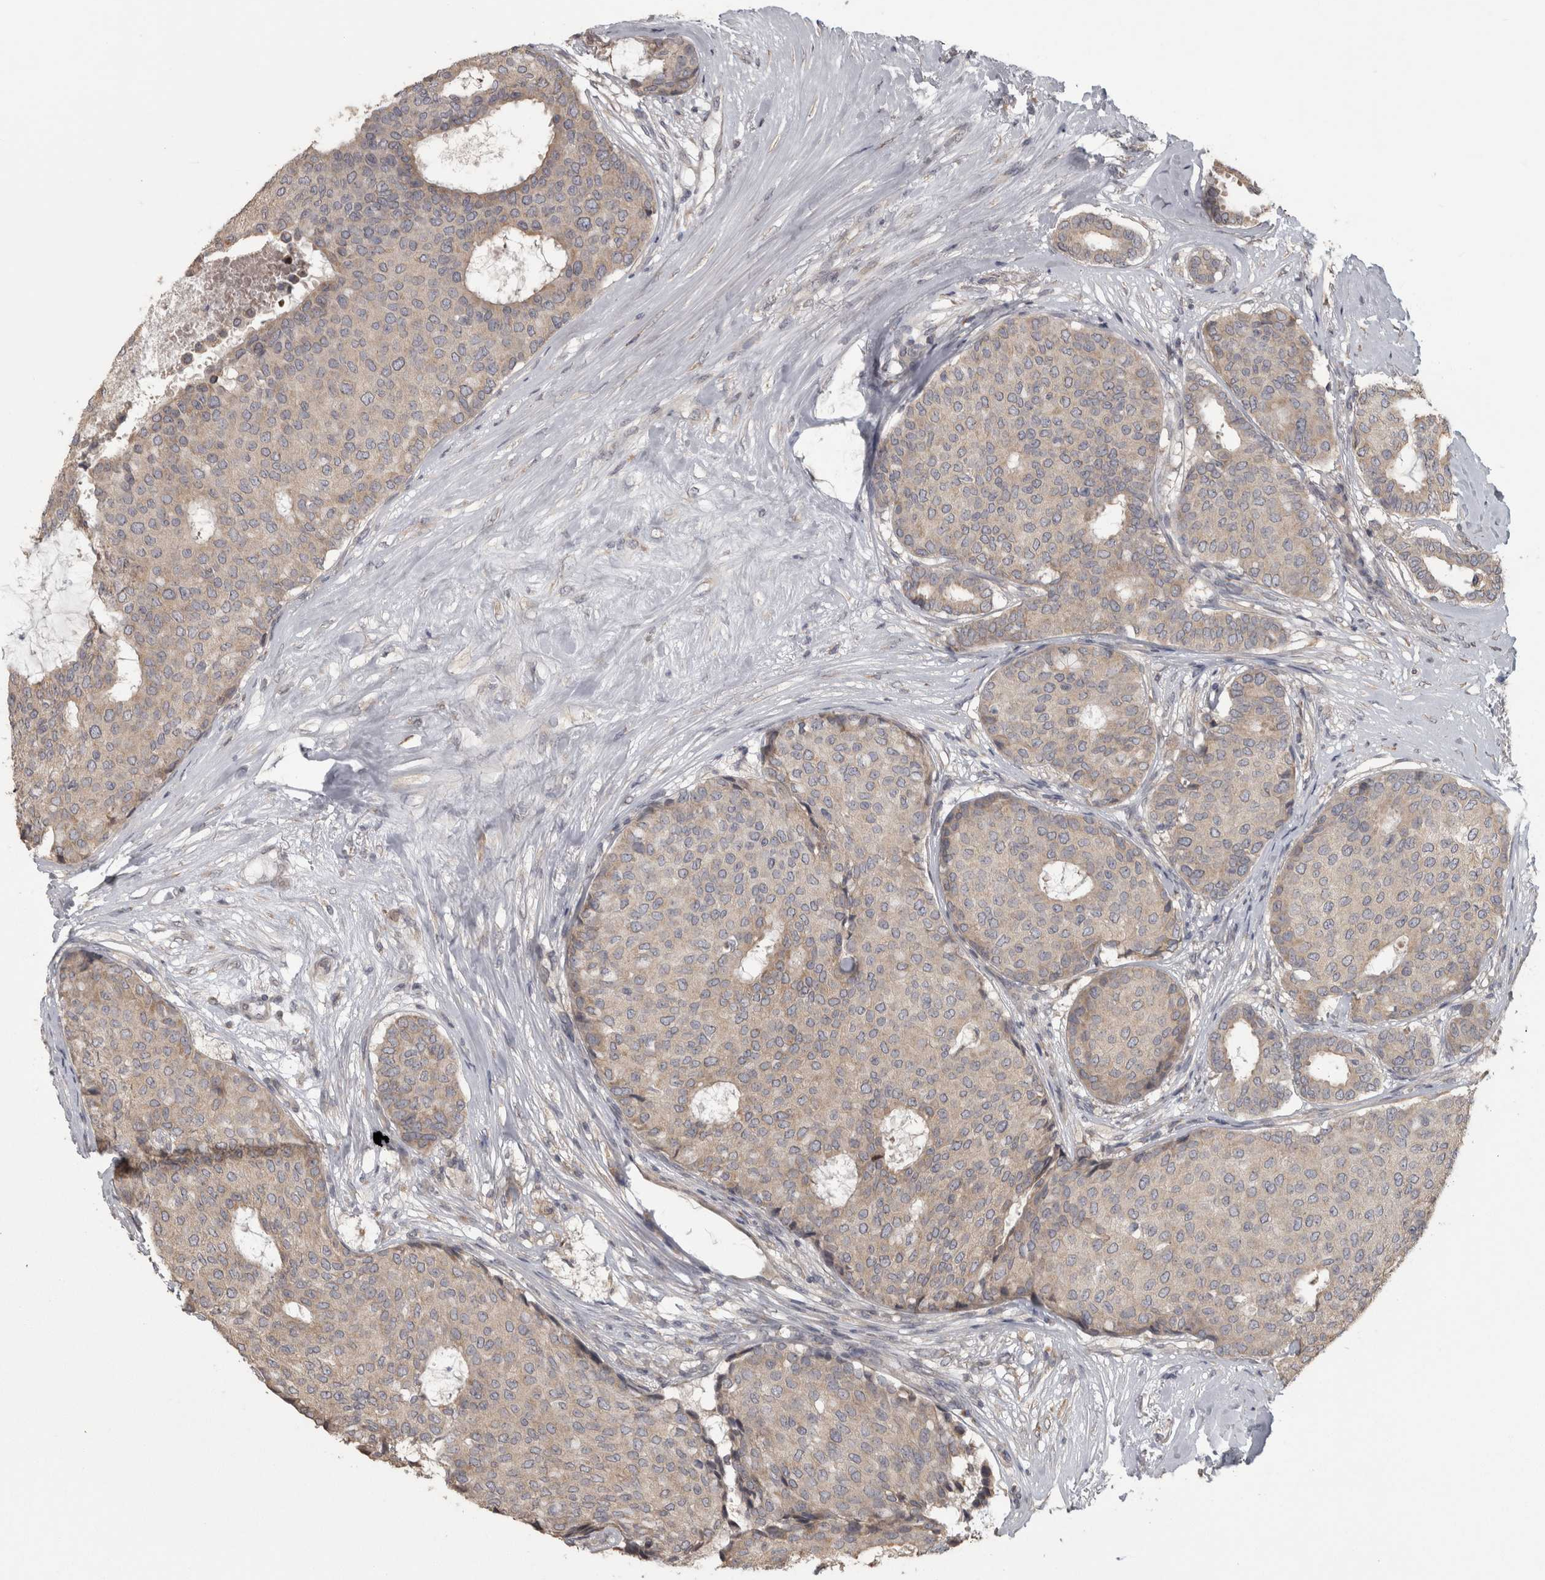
{"staining": {"intensity": "weak", "quantity": "25%-75%", "location": "cytoplasmic/membranous"}, "tissue": "breast cancer", "cell_type": "Tumor cells", "image_type": "cancer", "snomed": [{"axis": "morphology", "description": "Duct carcinoma"}, {"axis": "topography", "description": "Breast"}], "caption": "Breast invasive ductal carcinoma stained with DAB immunohistochemistry demonstrates low levels of weak cytoplasmic/membranous positivity in about 25%-75% of tumor cells.", "gene": "RAB29", "patient": {"sex": "female", "age": 75}}